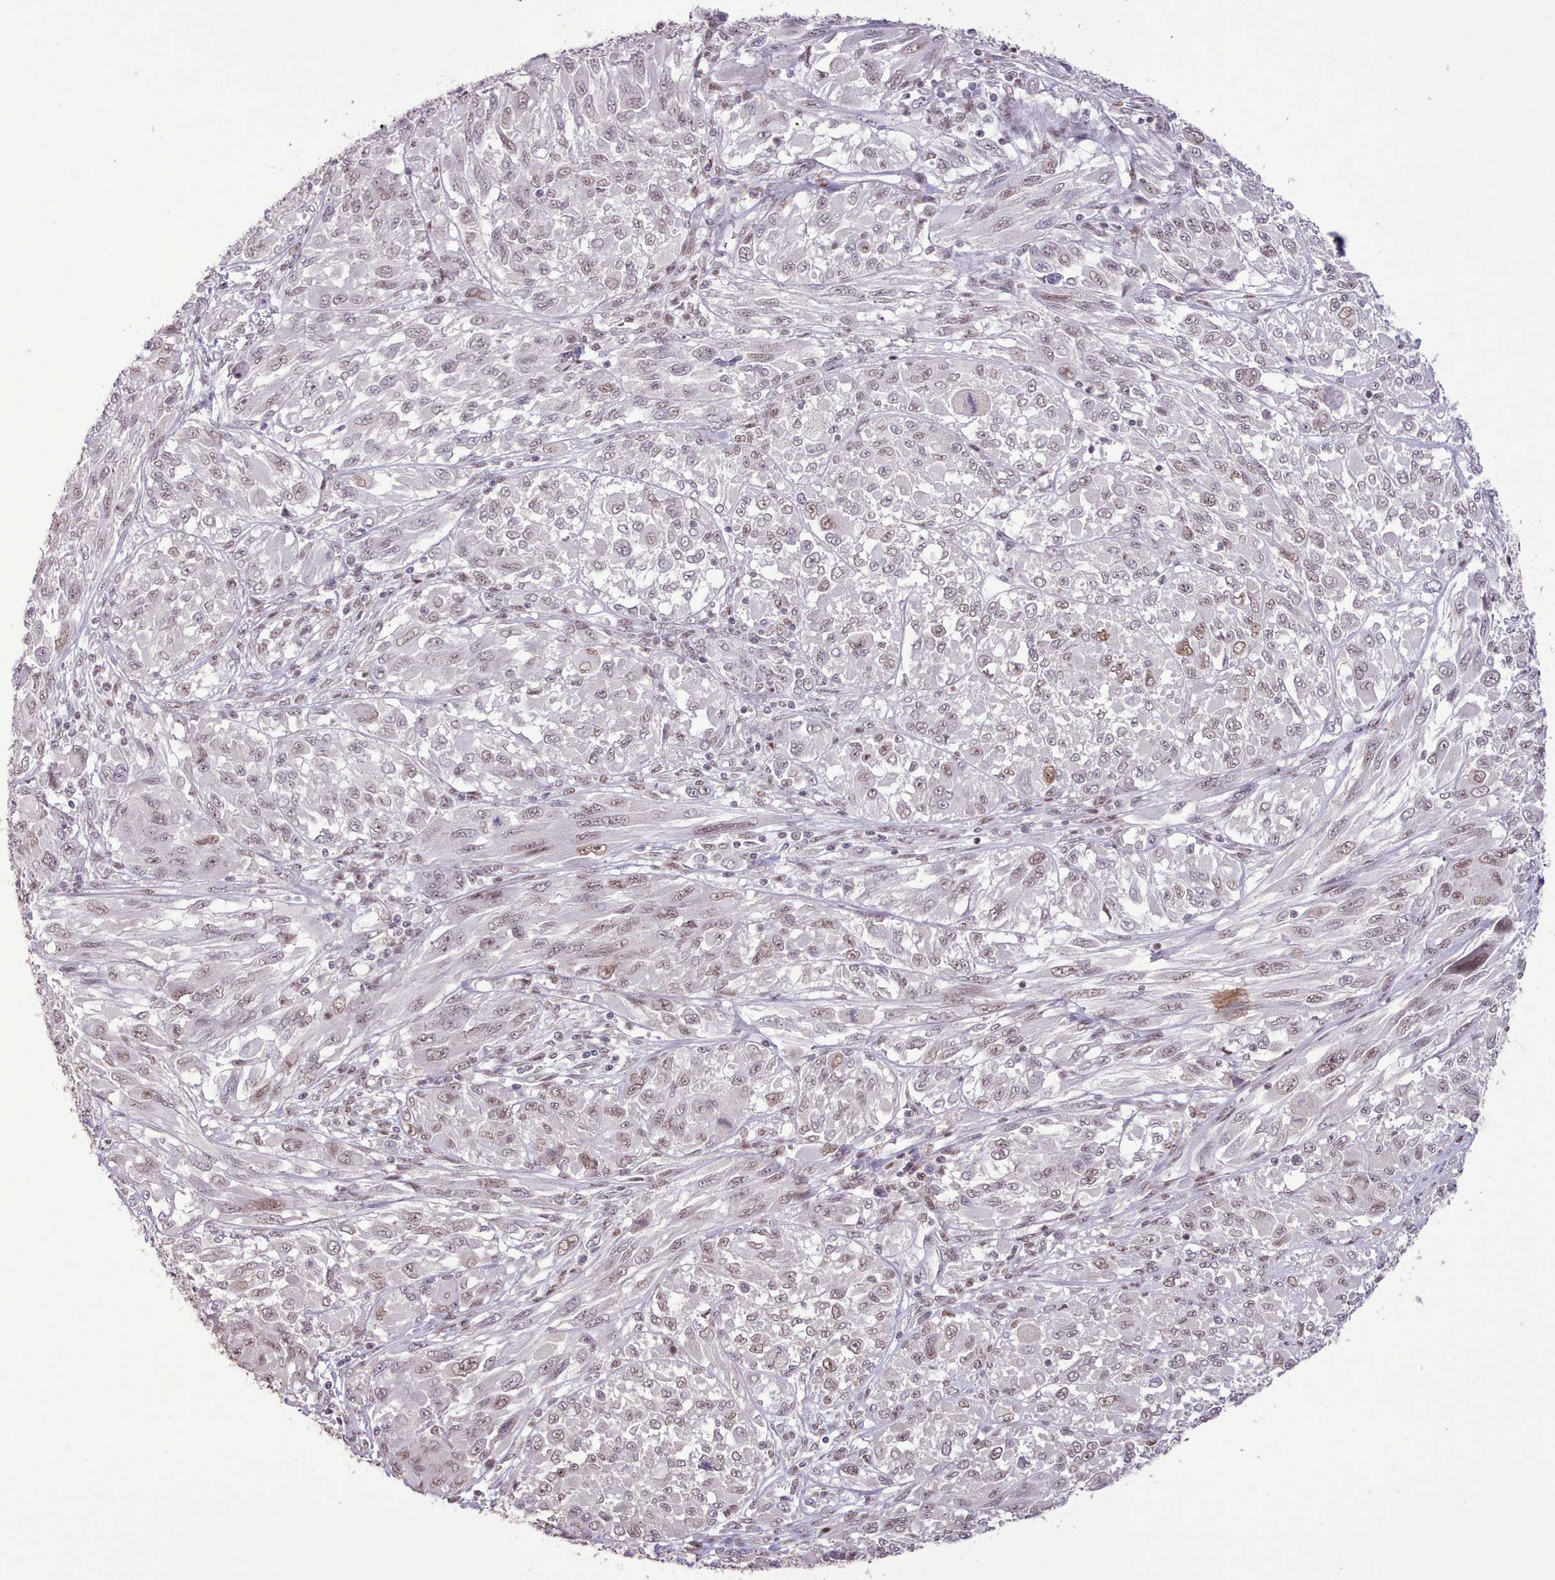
{"staining": {"intensity": "moderate", "quantity": "25%-75%", "location": "nuclear"}, "tissue": "melanoma", "cell_type": "Tumor cells", "image_type": "cancer", "snomed": [{"axis": "morphology", "description": "Malignant melanoma, NOS"}, {"axis": "topography", "description": "Skin"}], "caption": "Malignant melanoma was stained to show a protein in brown. There is medium levels of moderate nuclear expression in about 25%-75% of tumor cells. Nuclei are stained in blue.", "gene": "TAF15", "patient": {"sex": "female", "age": 91}}